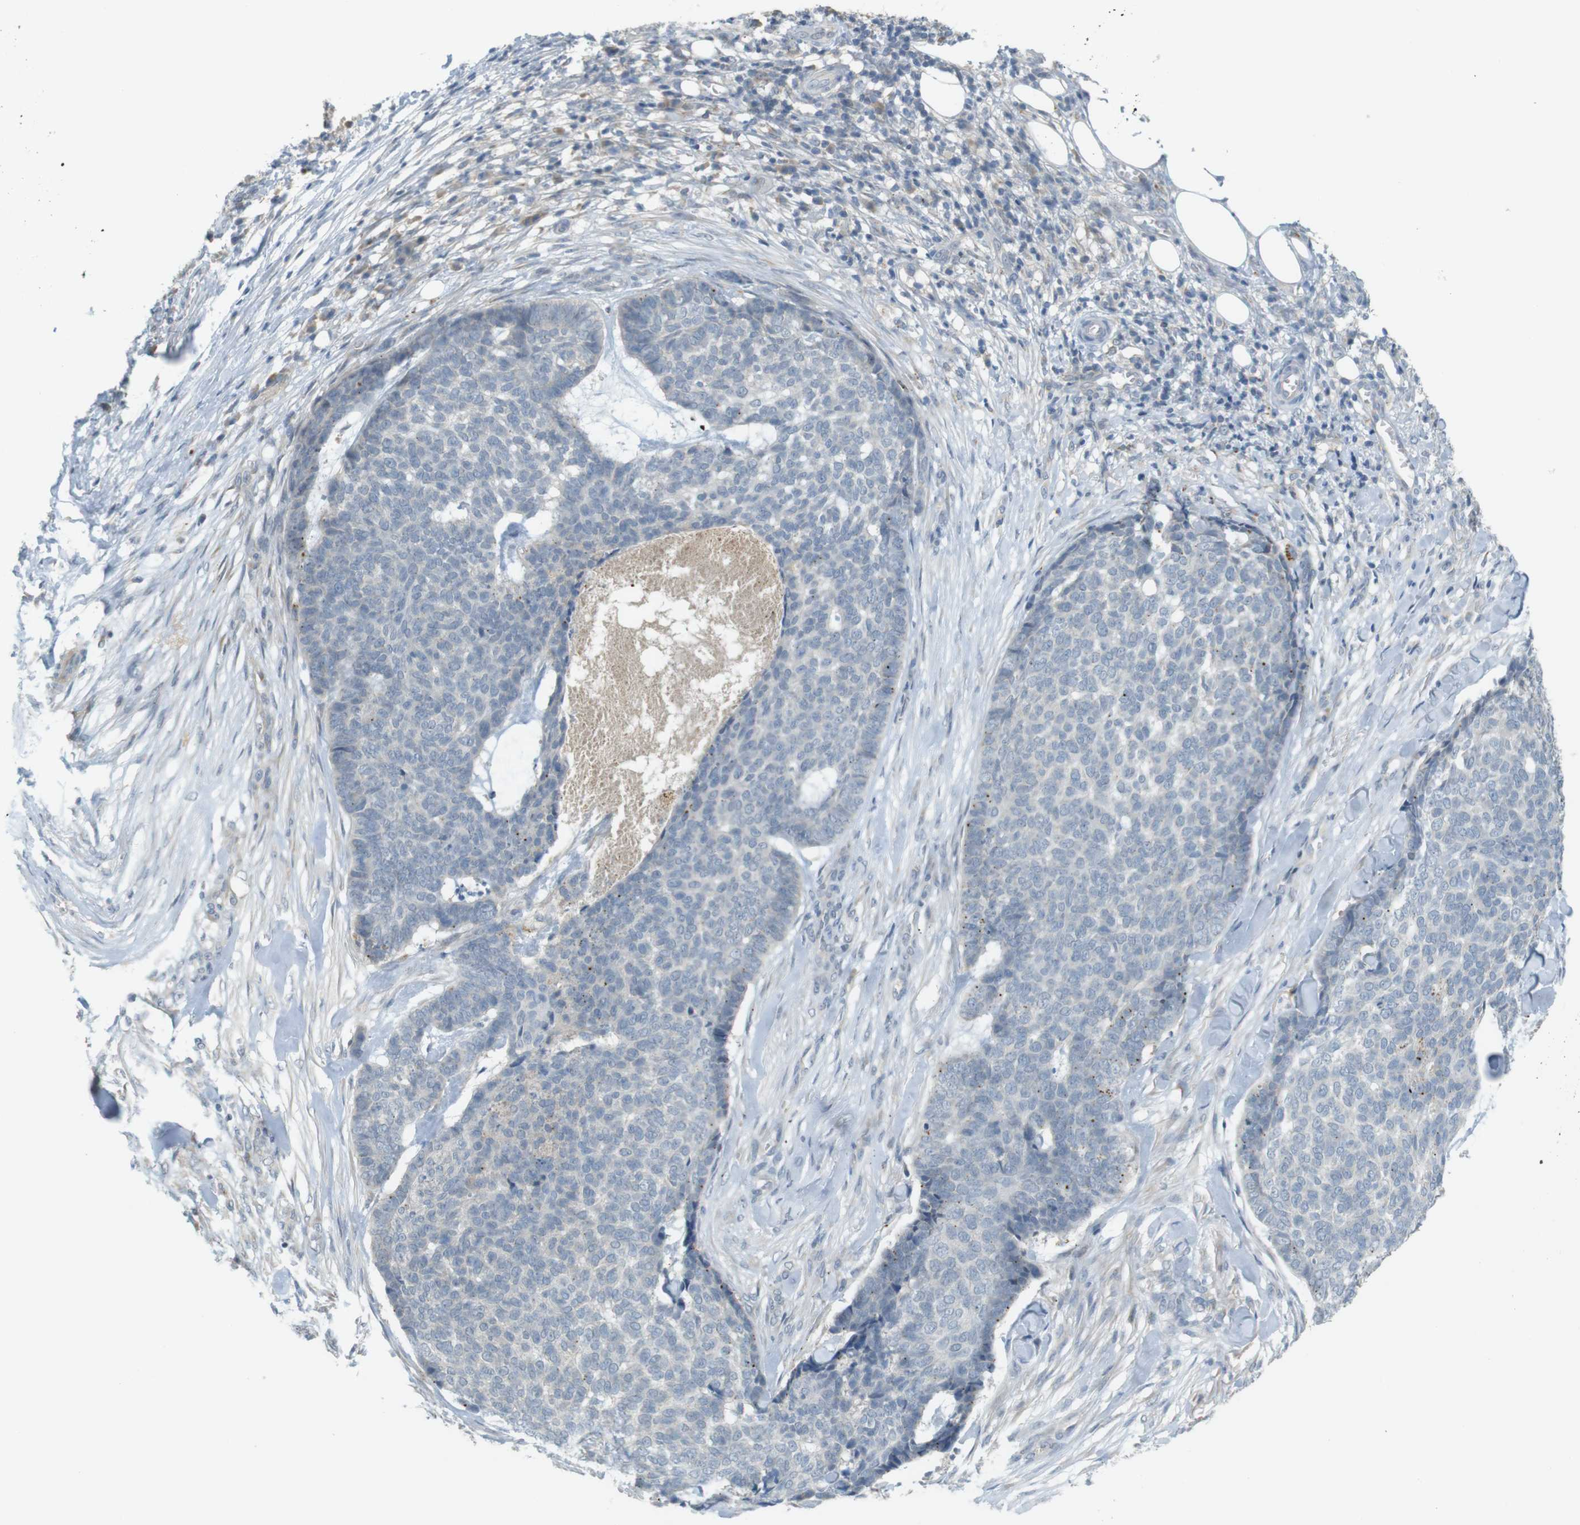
{"staining": {"intensity": "negative", "quantity": "none", "location": "none"}, "tissue": "skin cancer", "cell_type": "Tumor cells", "image_type": "cancer", "snomed": [{"axis": "morphology", "description": "Basal cell carcinoma"}, {"axis": "topography", "description": "Skin"}], "caption": "Protein analysis of skin cancer (basal cell carcinoma) exhibits no significant expression in tumor cells.", "gene": "UGT8", "patient": {"sex": "male", "age": 84}}